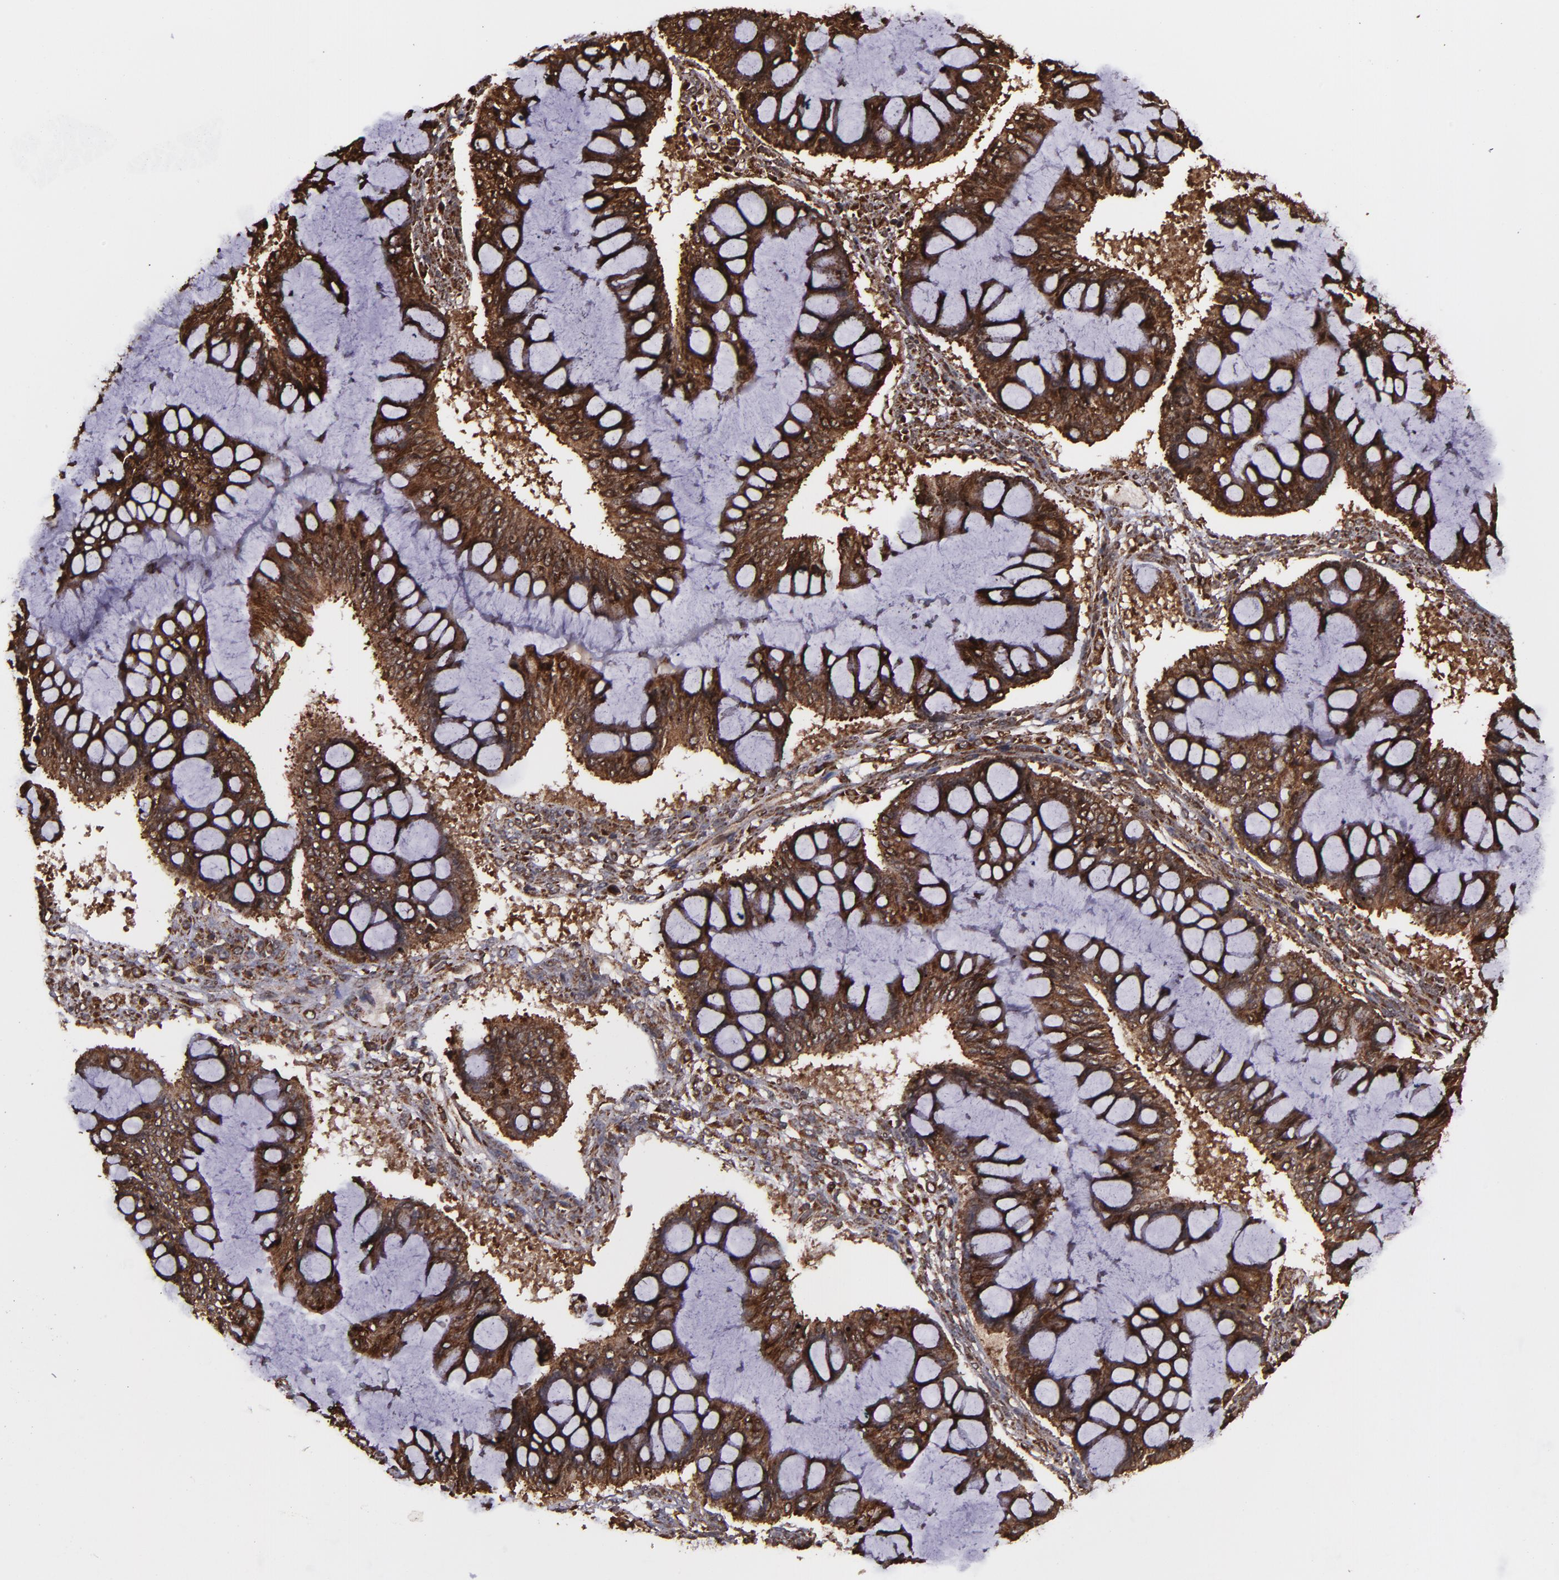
{"staining": {"intensity": "strong", "quantity": ">75%", "location": "cytoplasmic/membranous,nuclear"}, "tissue": "ovarian cancer", "cell_type": "Tumor cells", "image_type": "cancer", "snomed": [{"axis": "morphology", "description": "Cystadenocarcinoma, mucinous, NOS"}, {"axis": "topography", "description": "Ovary"}], "caption": "Immunohistochemical staining of ovarian cancer (mucinous cystadenocarcinoma) displays high levels of strong cytoplasmic/membranous and nuclear protein staining in approximately >75% of tumor cells. (brown staining indicates protein expression, while blue staining denotes nuclei).", "gene": "EIF4ENIF1", "patient": {"sex": "female", "age": 73}}